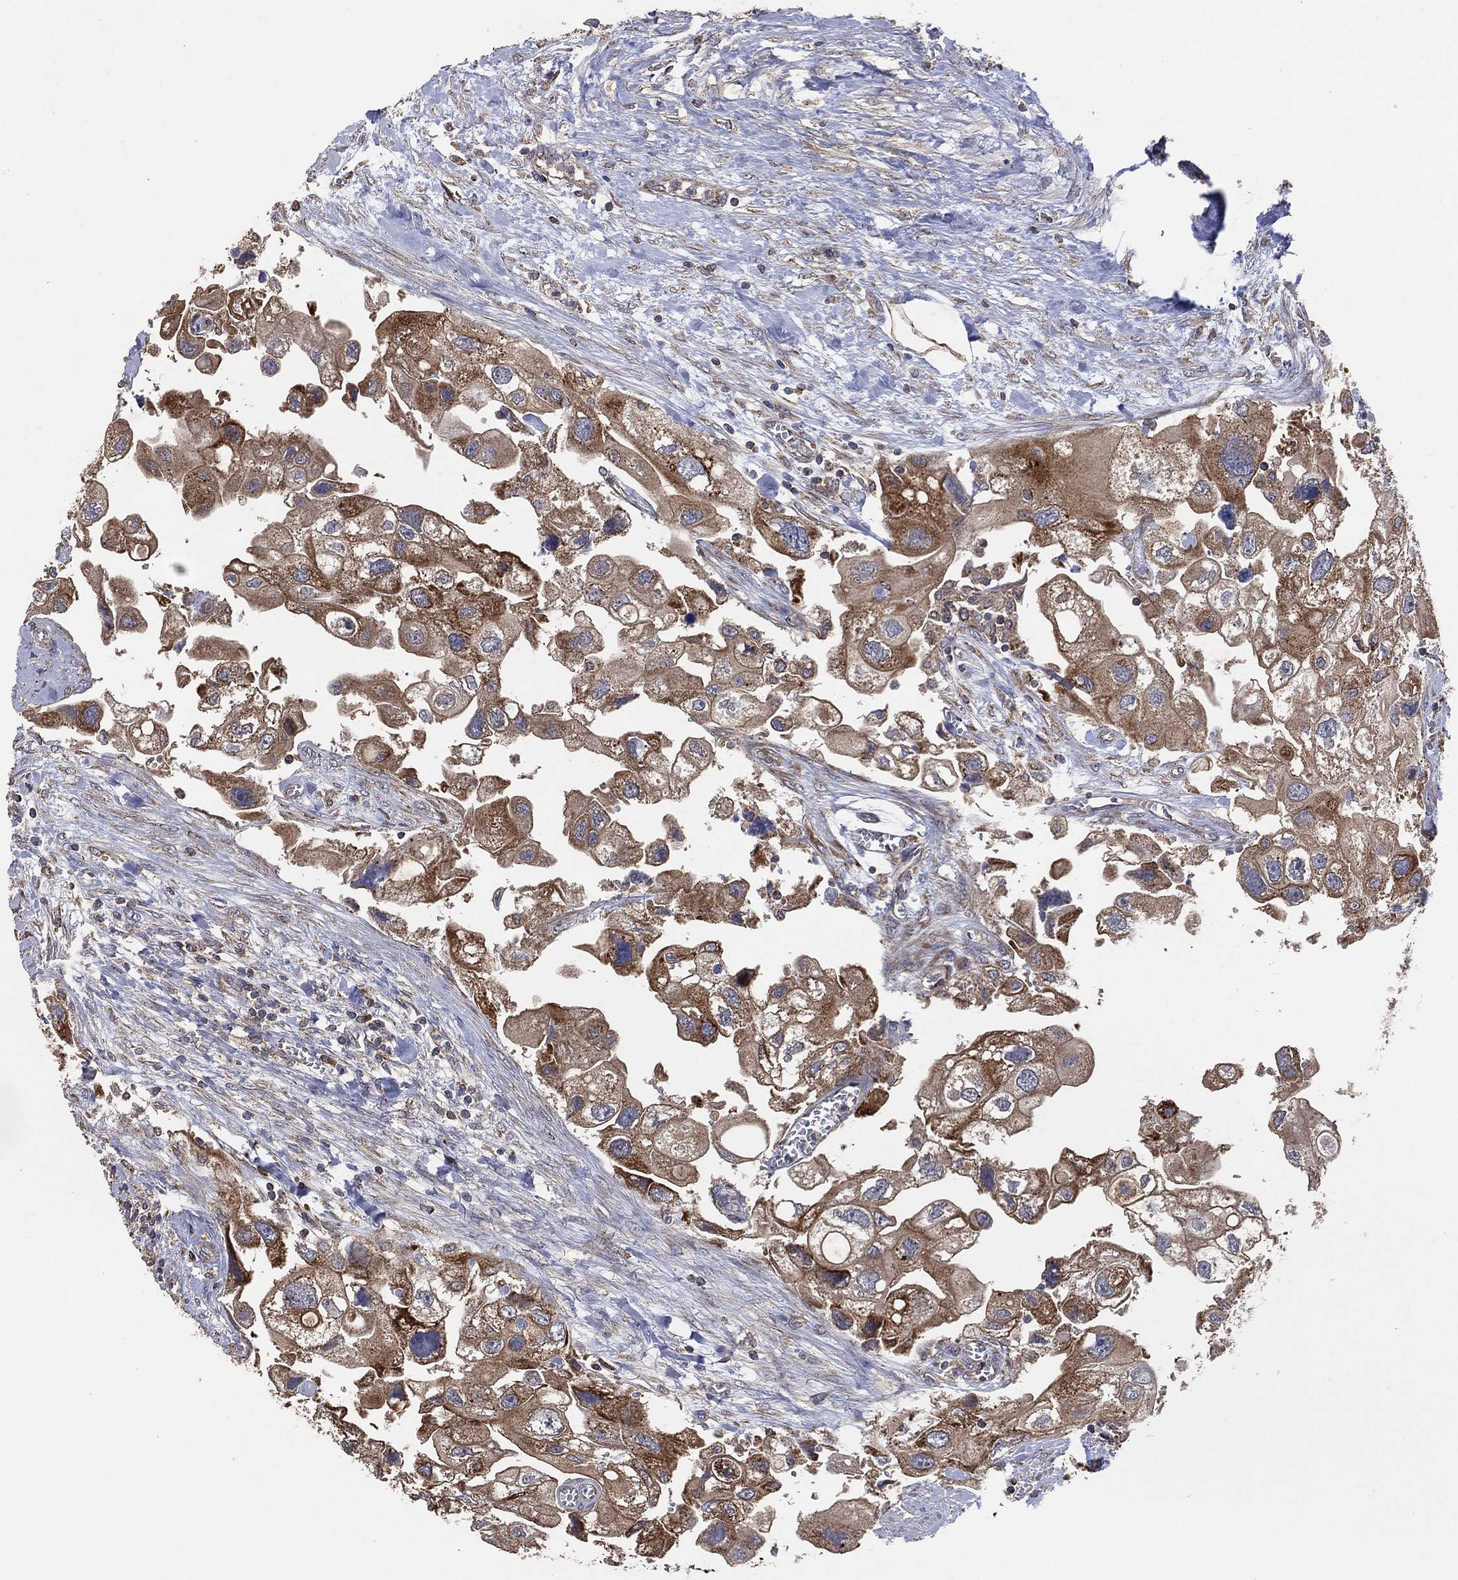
{"staining": {"intensity": "moderate", "quantity": "25%-75%", "location": "cytoplasmic/membranous"}, "tissue": "urothelial cancer", "cell_type": "Tumor cells", "image_type": "cancer", "snomed": [{"axis": "morphology", "description": "Urothelial carcinoma, High grade"}, {"axis": "topography", "description": "Urinary bladder"}], "caption": "Protein staining exhibits moderate cytoplasmic/membranous positivity in approximately 25%-75% of tumor cells in high-grade urothelial carcinoma. Immunohistochemistry (ihc) stains the protein in brown and the nuclei are stained blue.", "gene": "LIMD1", "patient": {"sex": "male", "age": 59}}